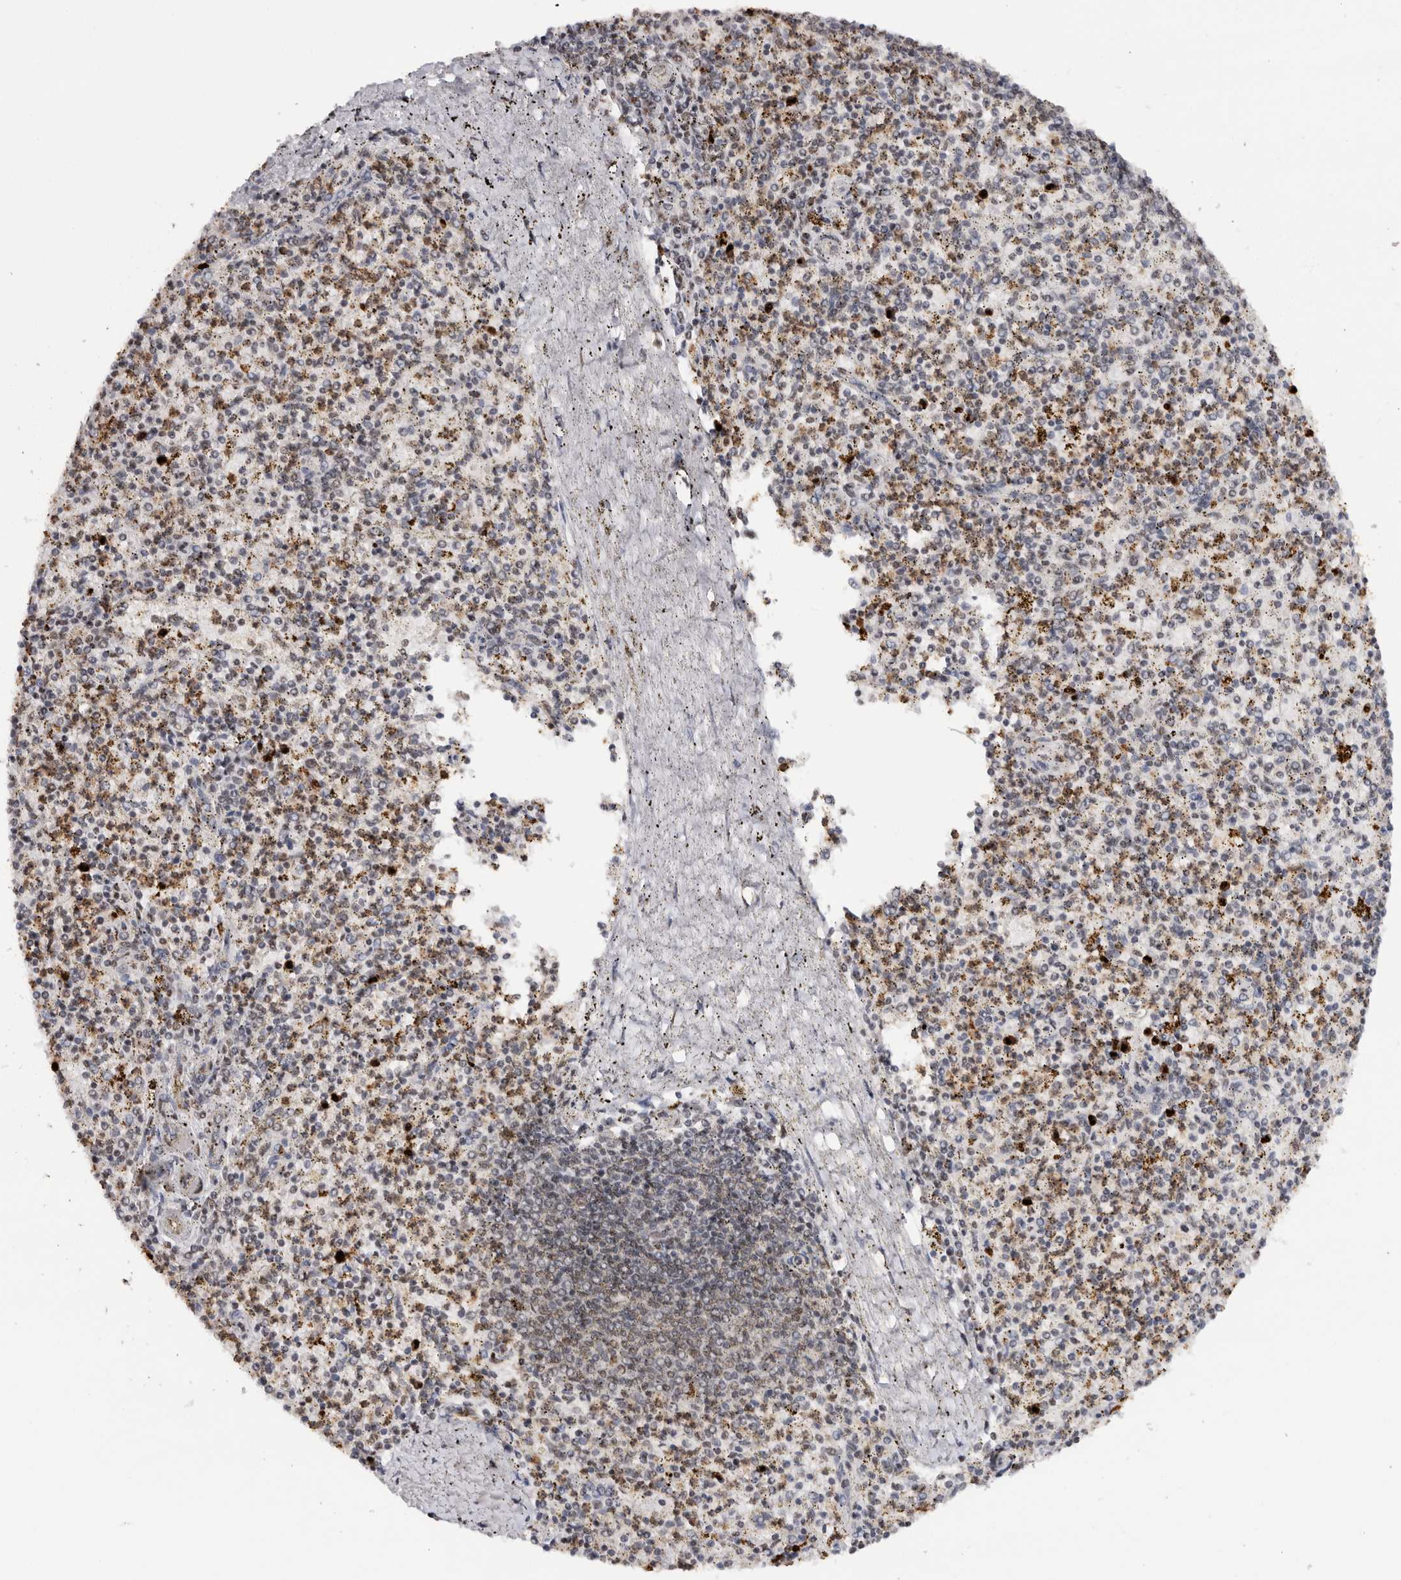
{"staining": {"intensity": "moderate", "quantity": "25%-75%", "location": "cytoplasmic/membranous,nuclear"}, "tissue": "spleen", "cell_type": "Cells in red pulp", "image_type": "normal", "snomed": [{"axis": "morphology", "description": "Normal tissue, NOS"}, {"axis": "topography", "description": "Spleen"}], "caption": "The photomicrograph reveals immunohistochemical staining of benign spleen. There is moderate cytoplasmic/membranous,nuclear expression is seen in about 25%-75% of cells in red pulp.", "gene": "RPS6KA2", "patient": {"sex": "male", "age": 72}}